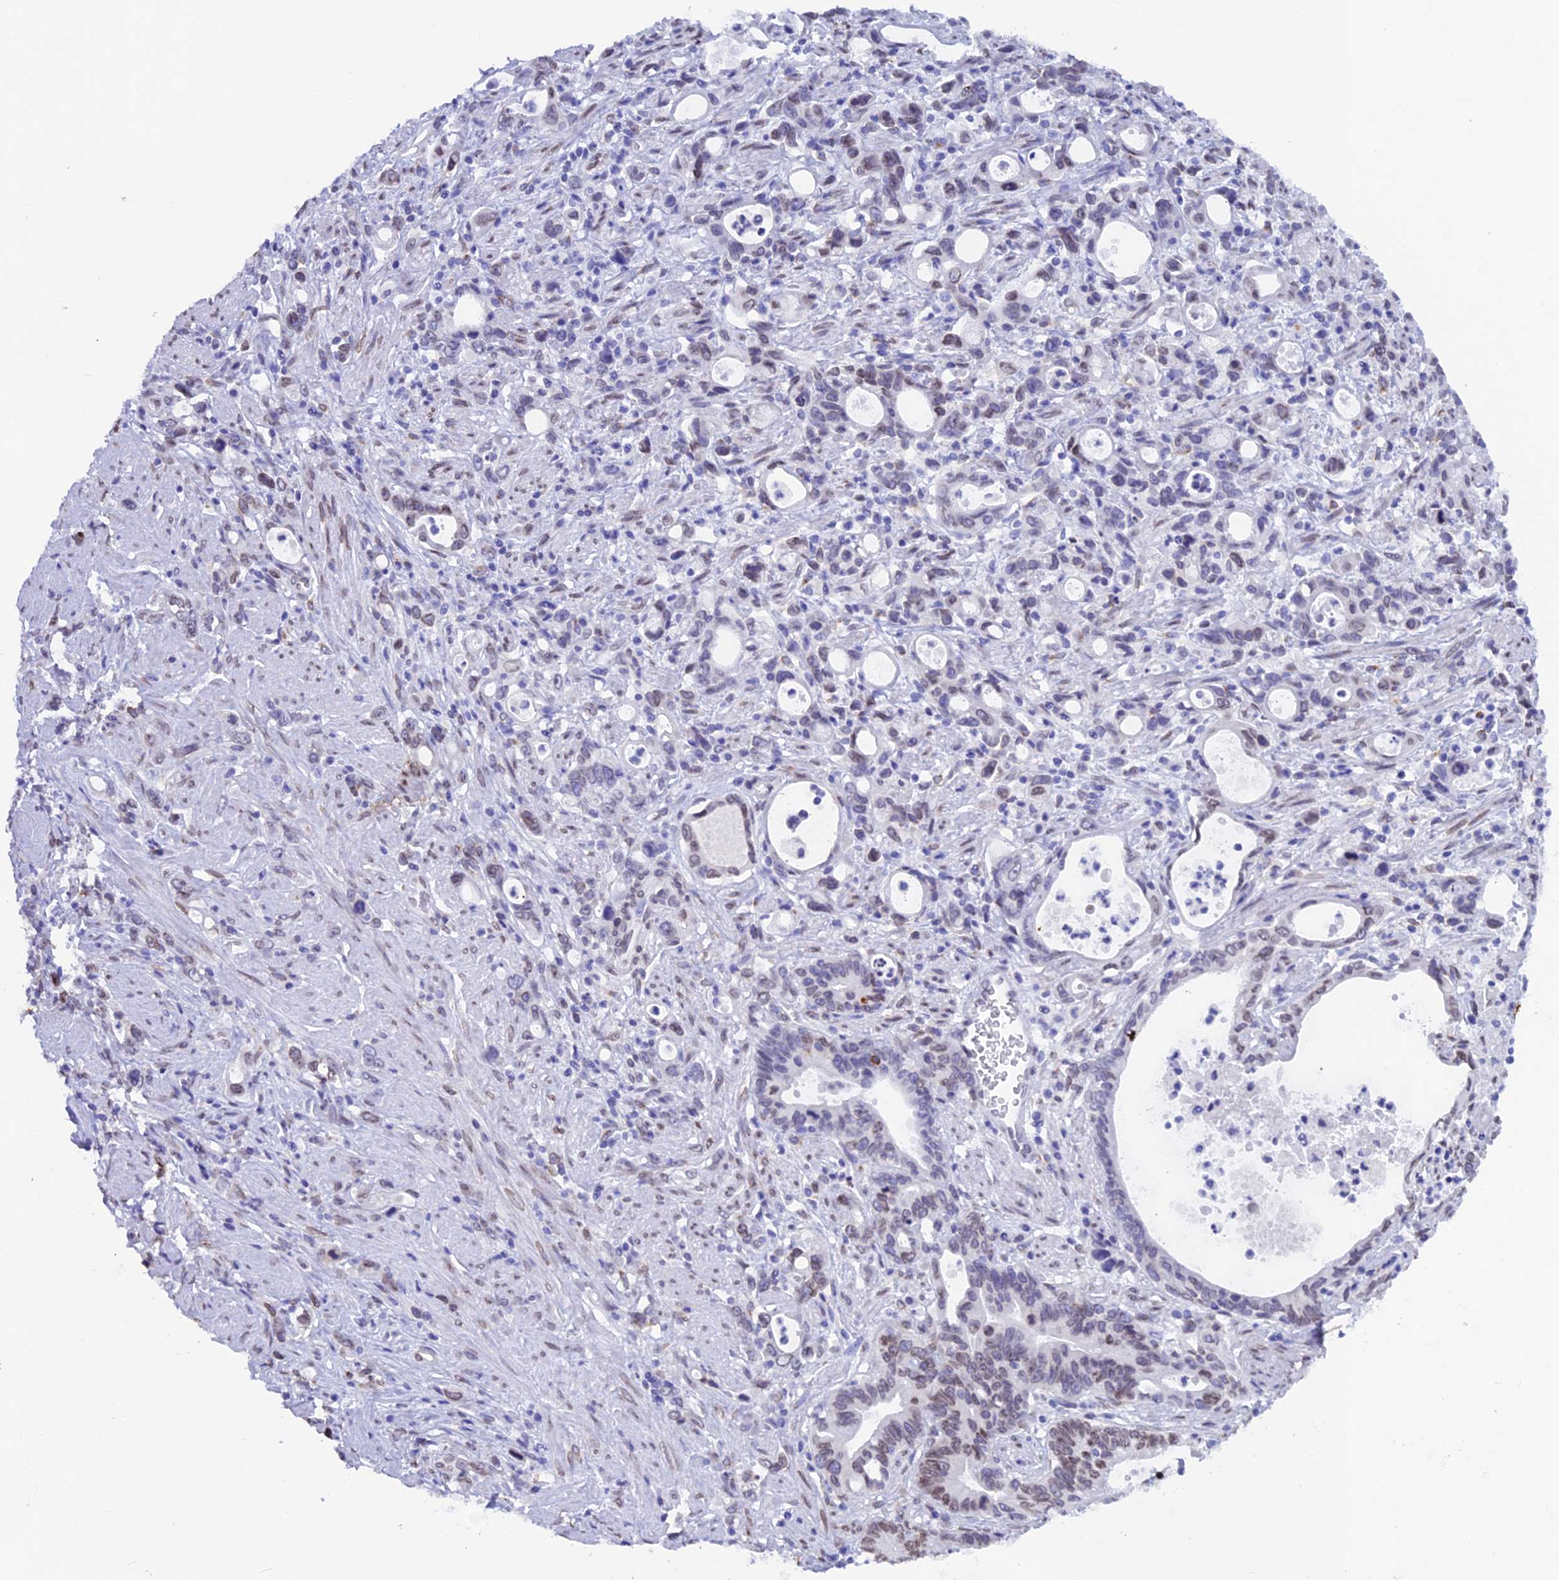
{"staining": {"intensity": "weak", "quantity": "<25%", "location": "cytoplasmic/membranous,nuclear"}, "tissue": "stomach cancer", "cell_type": "Tumor cells", "image_type": "cancer", "snomed": [{"axis": "morphology", "description": "Adenocarcinoma, NOS"}, {"axis": "topography", "description": "Stomach, lower"}], "caption": "Tumor cells show no significant positivity in stomach cancer.", "gene": "TMPRSS7", "patient": {"sex": "female", "age": 43}}